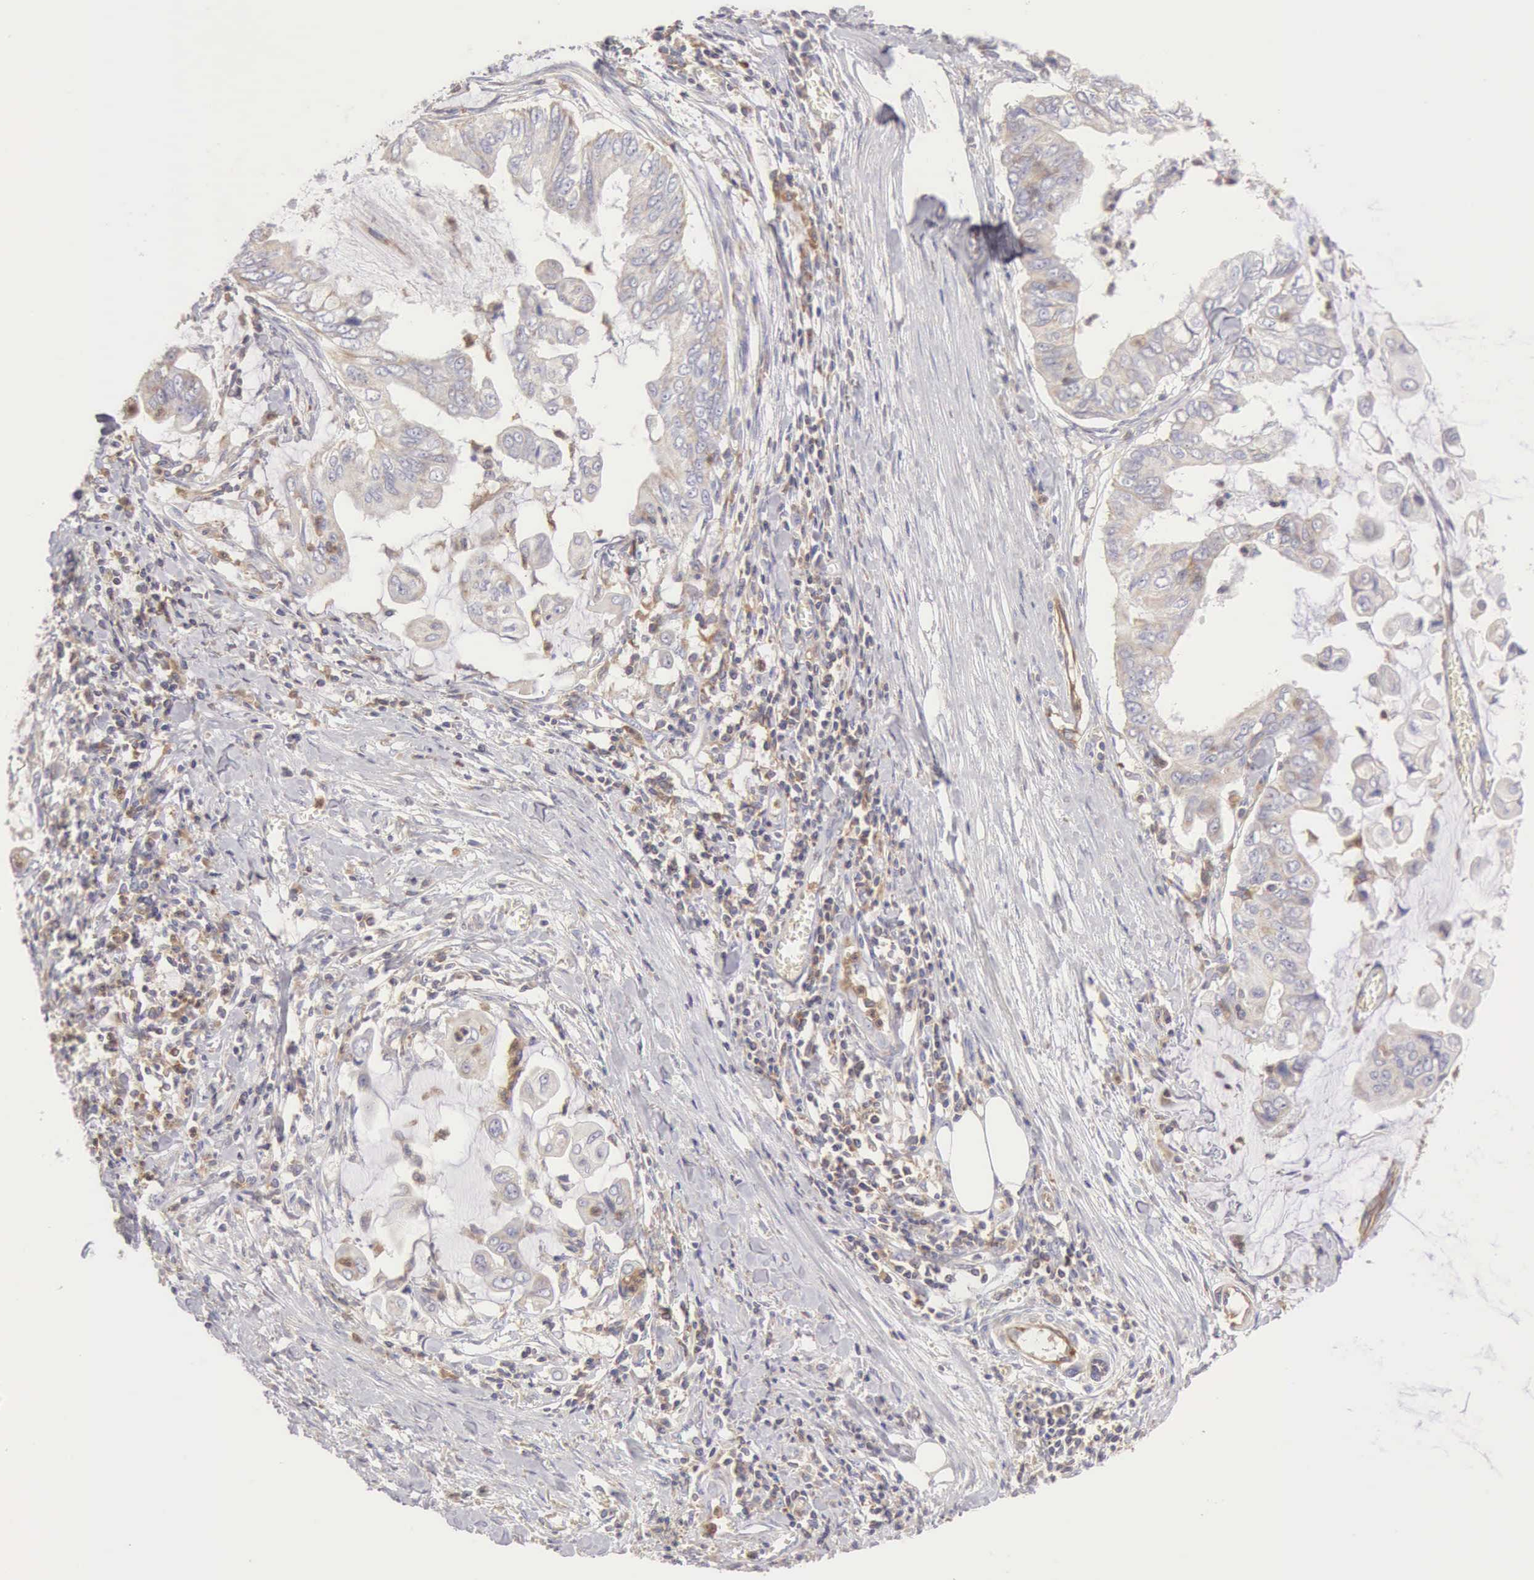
{"staining": {"intensity": "weak", "quantity": "<25%", "location": "cytoplasmic/membranous"}, "tissue": "stomach cancer", "cell_type": "Tumor cells", "image_type": "cancer", "snomed": [{"axis": "morphology", "description": "Adenocarcinoma, NOS"}, {"axis": "topography", "description": "Stomach, upper"}], "caption": "IHC image of neoplastic tissue: stomach cancer stained with DAB (3,3'-diaminobenzidine) displays no significant protein positivity in tumor cells. (Stains: DAB (3,3'-diaminobenzidine) immunohistochemistry (IHC) with hematoxylin counter stain, Microscopy: brightfield microscopy at high magnification).", "gene": "ARHGAP4", "patient": {"sex": "male", "age": 80}}